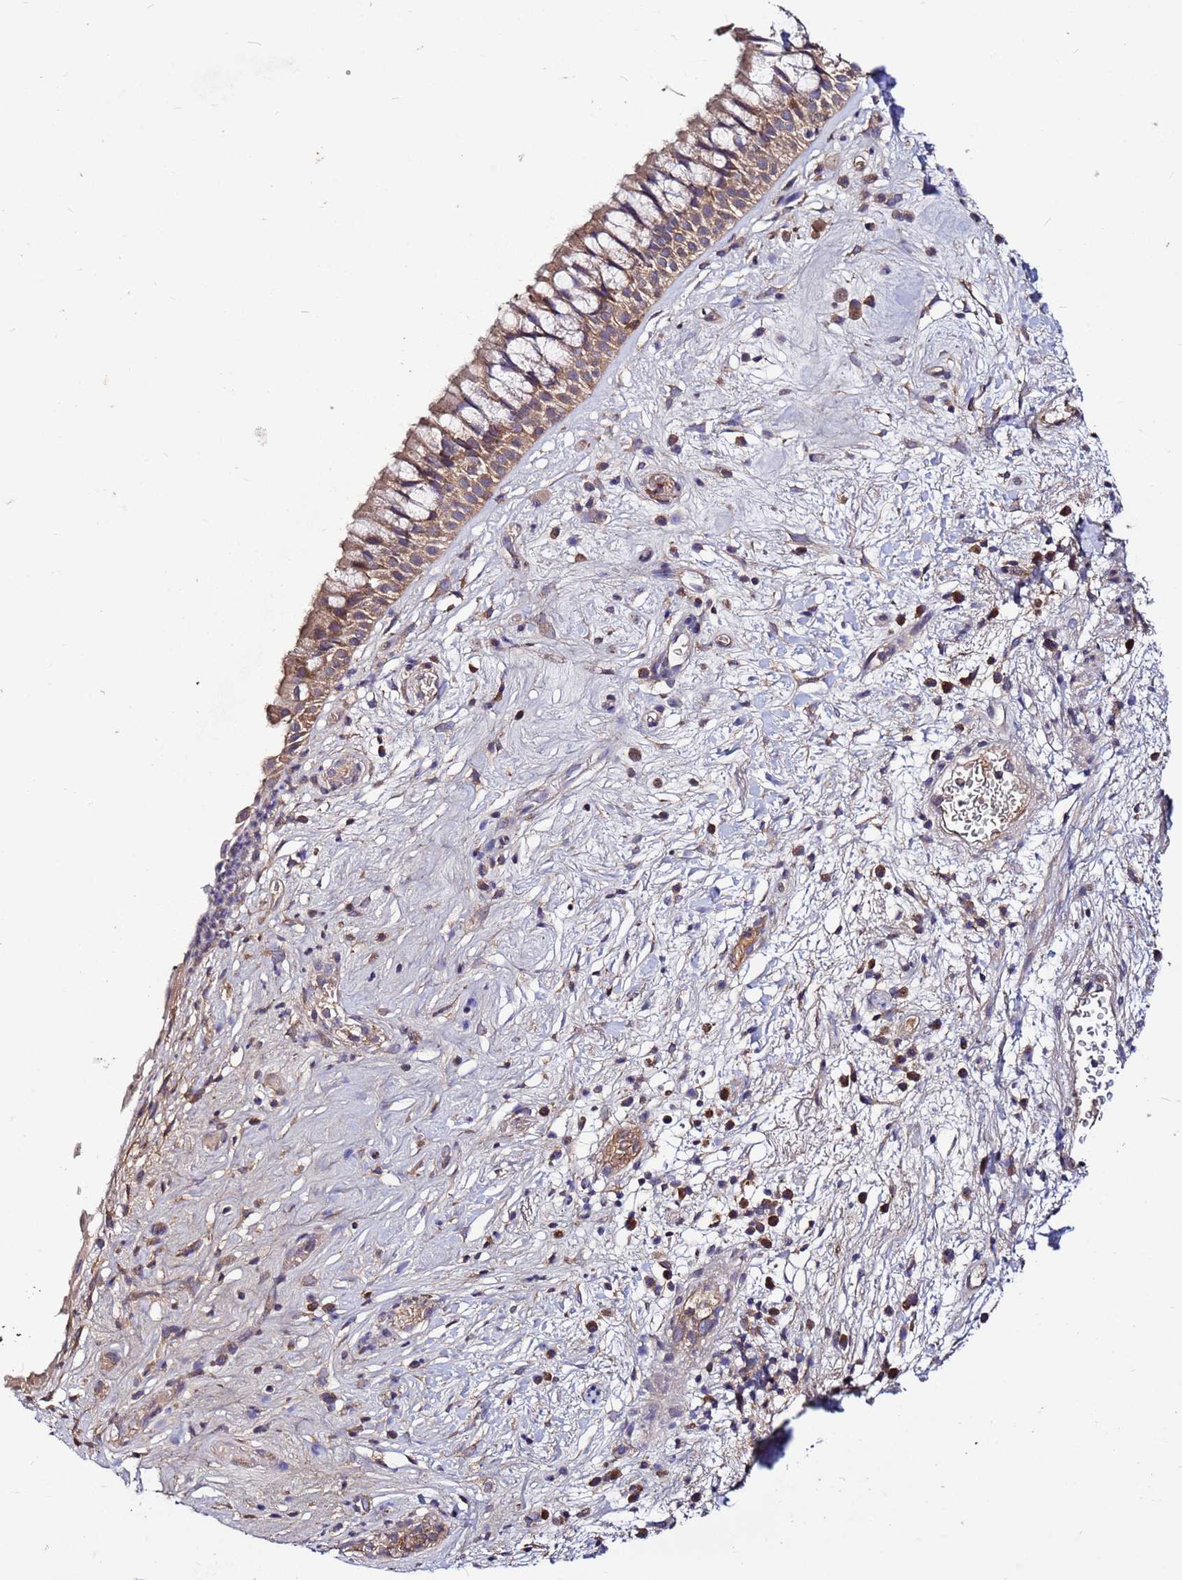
{"staining": {"intensity": "moderate", "quantity": "25%-75%", "location": "cytoplasmic/membranous"}, "tissue": "nasopharynx", "cell_type": "Respiratory epithelial cells", "image_type": "normal", "snomed": [{"axis": "morphology", "description": "Normal tissue, NOS"}, {"axis": "morphology", "description": "Squamous cell carcinoma, NOS"}, {"axis": "topography", "description": "Nasopharynx"}, {"axis": "topography", "description": "Head-Neck"}], "caption": "A brown stain labels moderate cytoplasmic/membranous staining of a protein in respiratory epithelial cells of normal nasopharynx.", "gene": "GSPT2", "patient": {"sex": "male", "age": 85}}